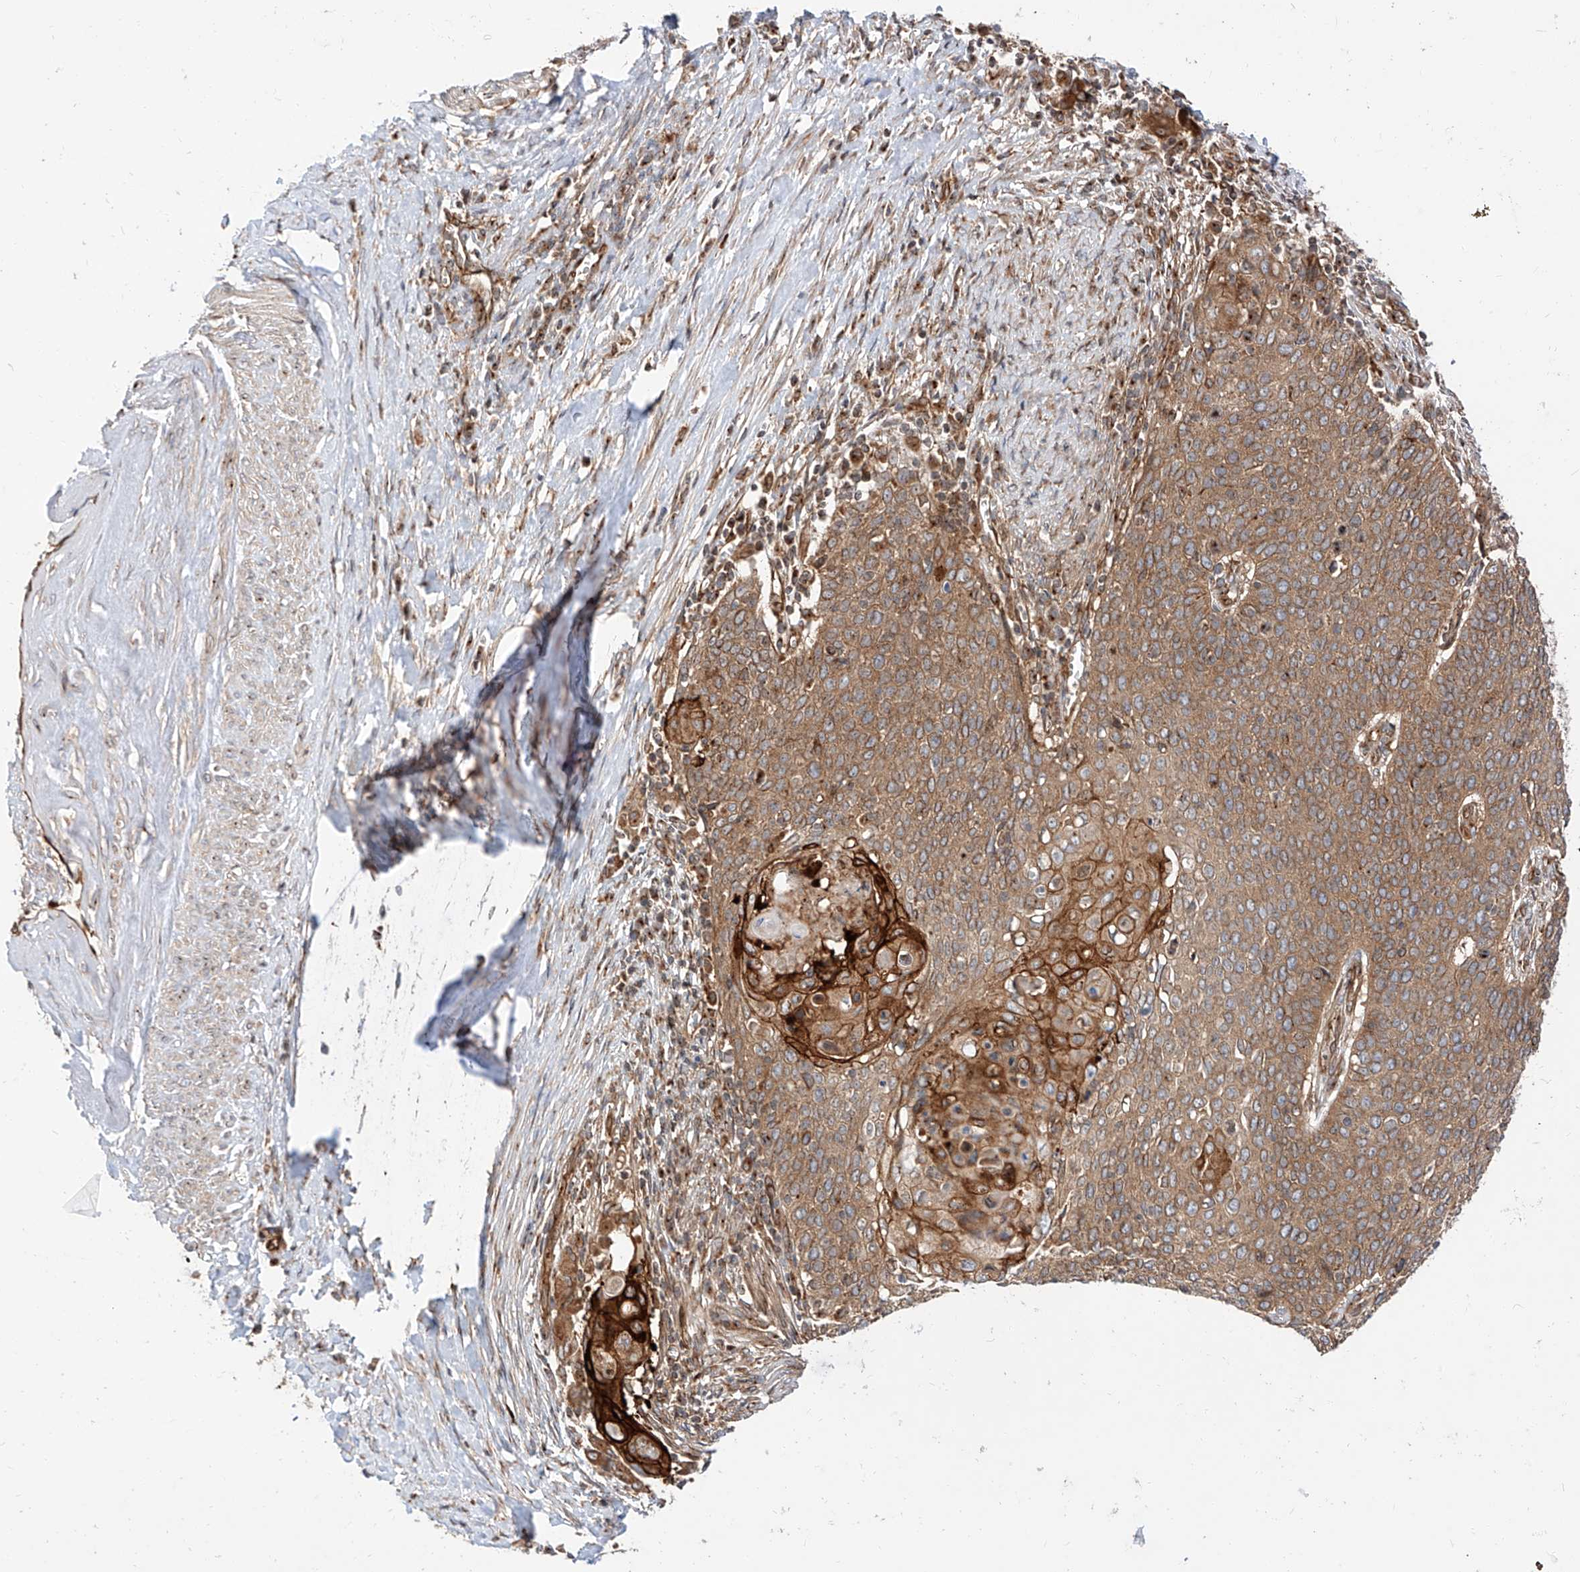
{"staining": {"intensity": "moderate", "quantity": ">75%", "location": "cytoplasmic/membranous"}, "tissue": "cervical cancer", "cell_type": "Tumor cells", "image_type": "cancer", "snomed": [{"axis": "morphology", "description": "Squamous cell carcinoma, NOS"}, {"axis": "topography", "description": "Cervix"}], "caption": "Squamous cell carcinoma (cervical) tissue displays moderate cytoplasmic/membranous expression in approximately >75% of tumor cells, visualized by immunohistochemistry.", "gene": "ISCA2", "patient": {"sex": "female", "age": 39}}